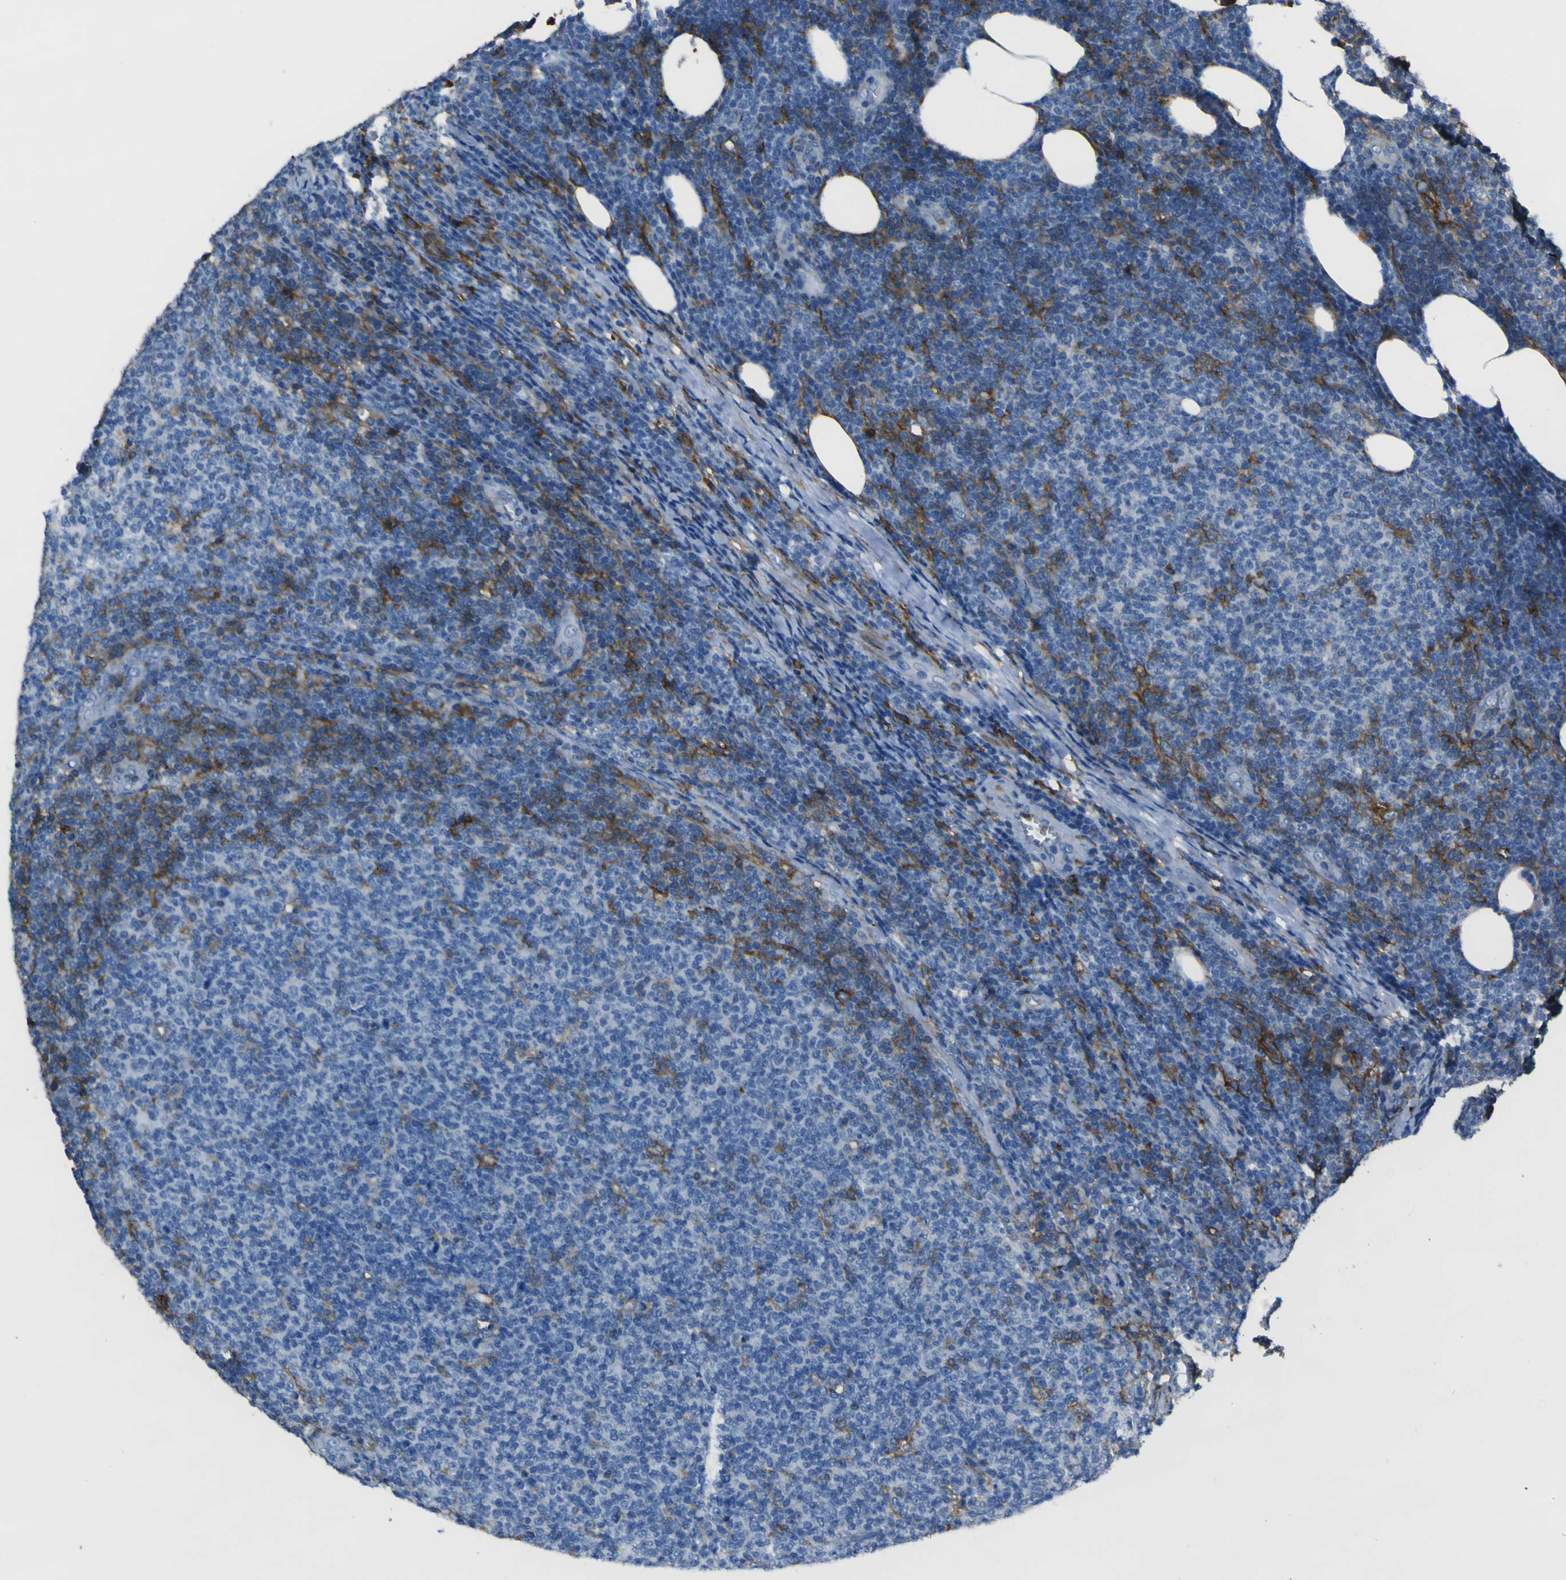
{"staining": {"intensity": "negative", "quantity": "none", "location": "none"}, "tissue": "lymphoma", "cell_type": "Tumor cells", "image_type": "cancer", "snomed": [{"axis": "morphology", "description": "Malignant lymphoma, non-Hodgkin's type, Low grade"}, {"axis": "topography", "description": "Lymph node"}], "caption": "Protein analysis of malignant lymphoma, non-Hodgkin's type (low-grade) displays no significant expression in tumor cells.", "gene": "LAIR1", "patient": {"sex": "male", "age": 66}}